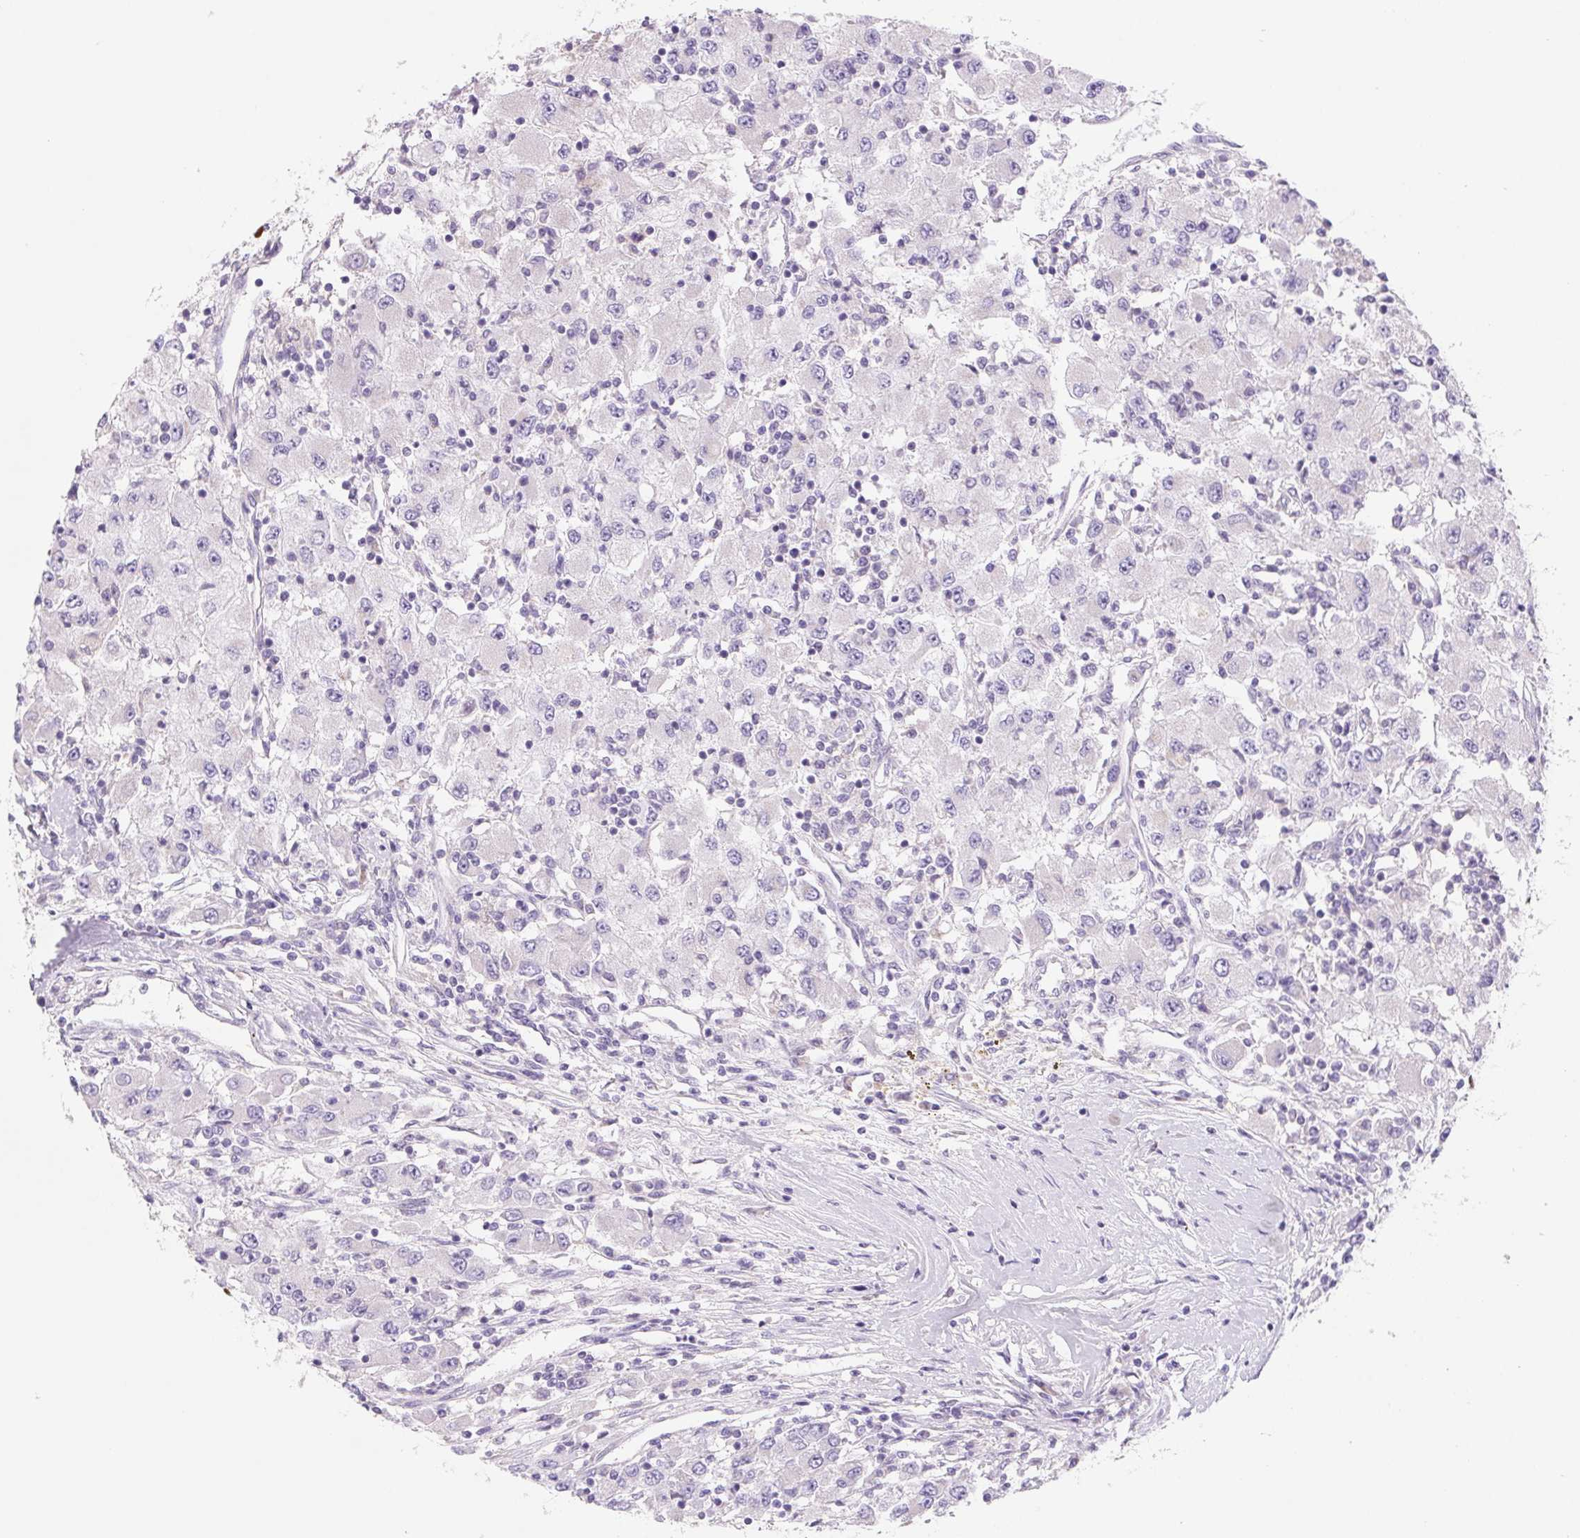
{"staining": {"intensity": "negative", "quantity": "none", "location": "none"}, "tissue": "renal cancer", "cell_type": "Tumor cells", "image_type": "cancer", "snomed": [{"axis": "morphology", "description": "Adenocarcinoma, NOS"}, {"axis": "topography", "description": "Kidney"}], "caption": "Human adenocarcinoma (renal) stained for a protein using immunohistochemistry (IHC) demonstrates no expression in tumor cells.", "gene": "DPPA5", "patient": {"sex": "female", "age": 67}}